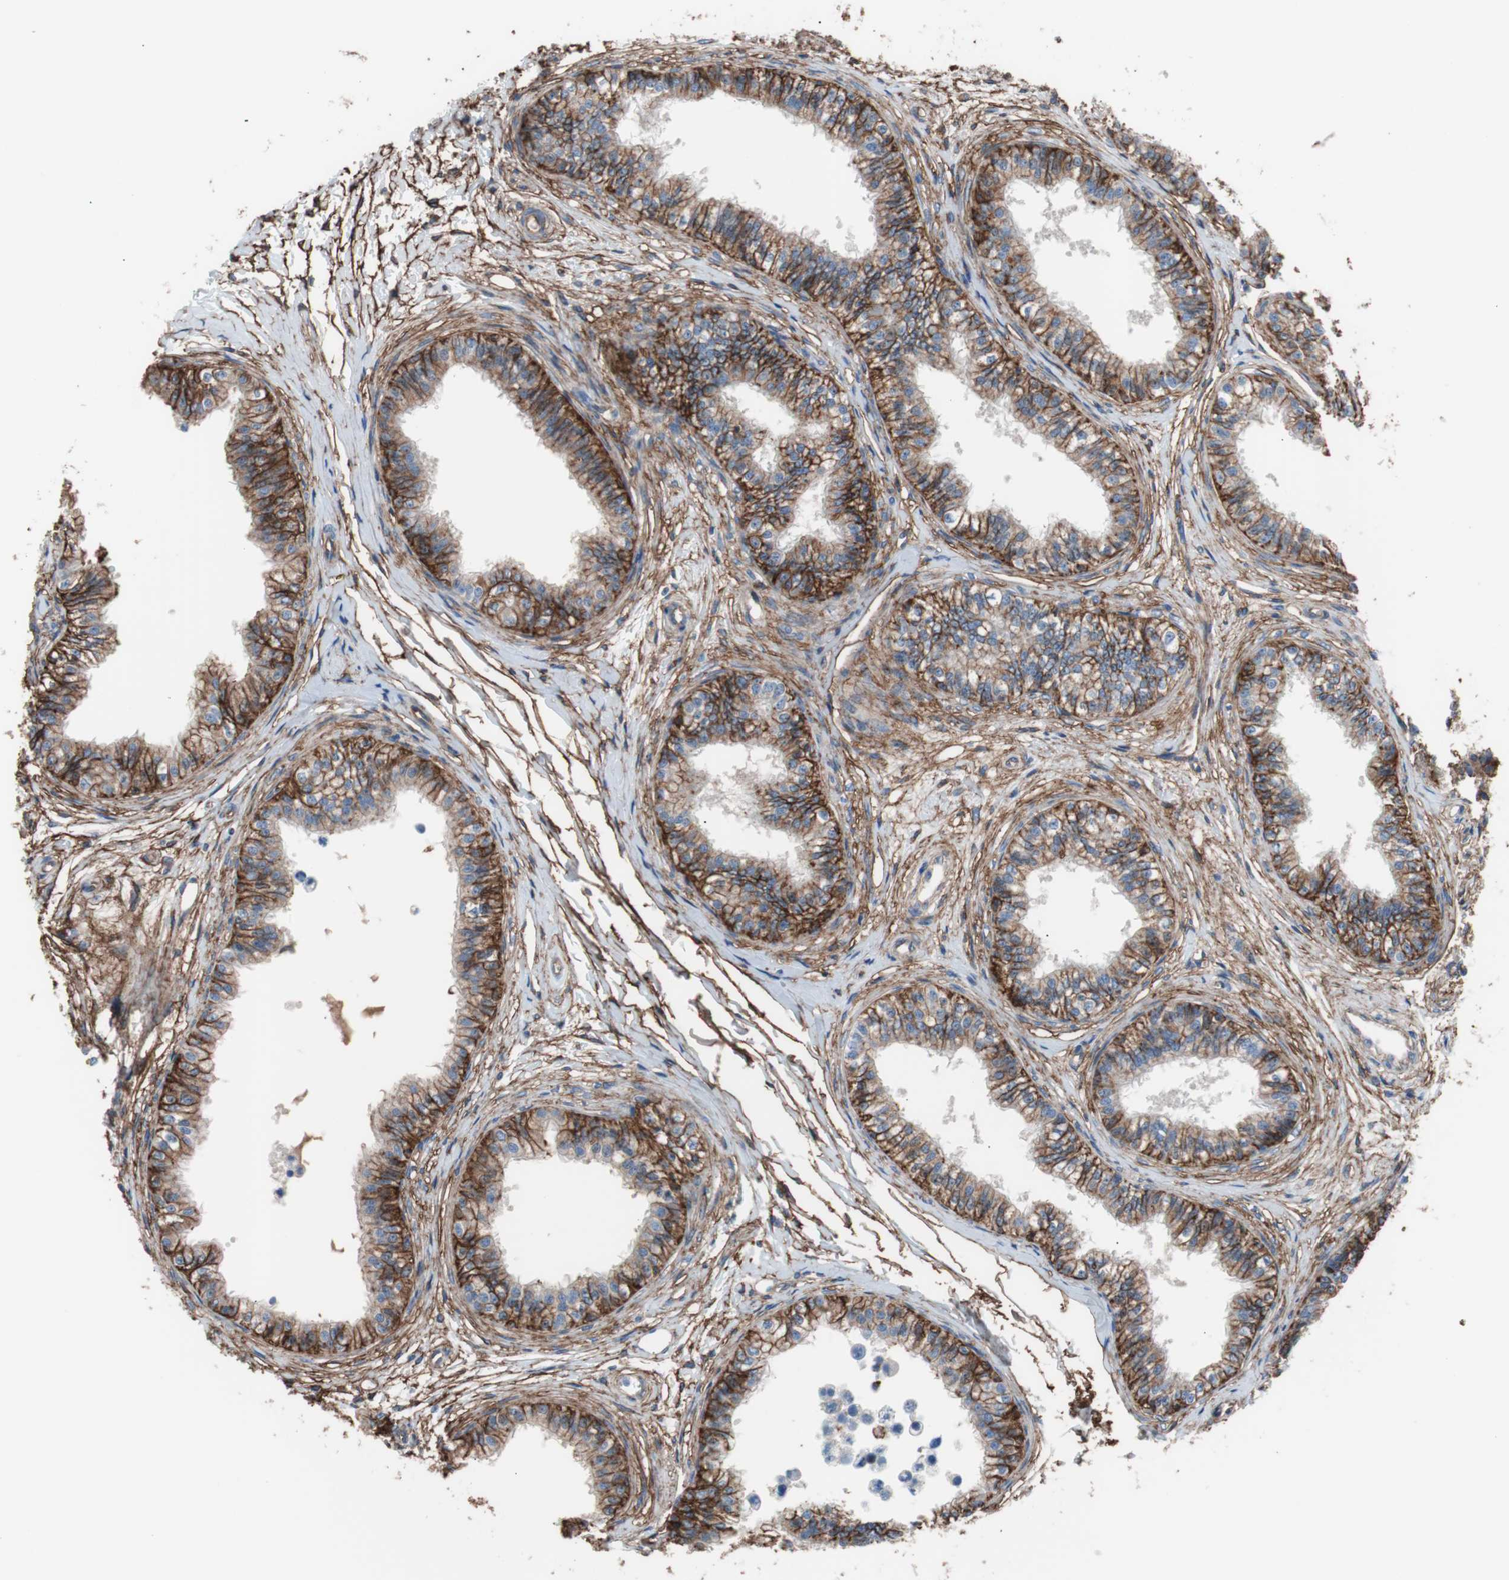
{"staining": {"intensity": "strong", "quantity": ">75%", "location": "cytoplasmic/membranous"}, "tissue": "epididymis", "cell_type": "Glandular cells", "image_type": "normal", "snomed": [{"axis": "morphology", "description": "Normal tissue, NOS"}, {"axis": "morphology", "description": "Adenocarcinoma, metastatic, NOS"}, {"axis": "topography", "description": "Testis"}, {"axis": "topography", "description": "Epididymis"}], "caption": "A high-resolution image shows immunohistochemistry (IHC) staining of normal epididymis, which exhibits strong cytoplasmic/membranous staining in about >75% of glandular cells.", "gene": "CD81", "patient": {"sex": "male", "age": 26}}